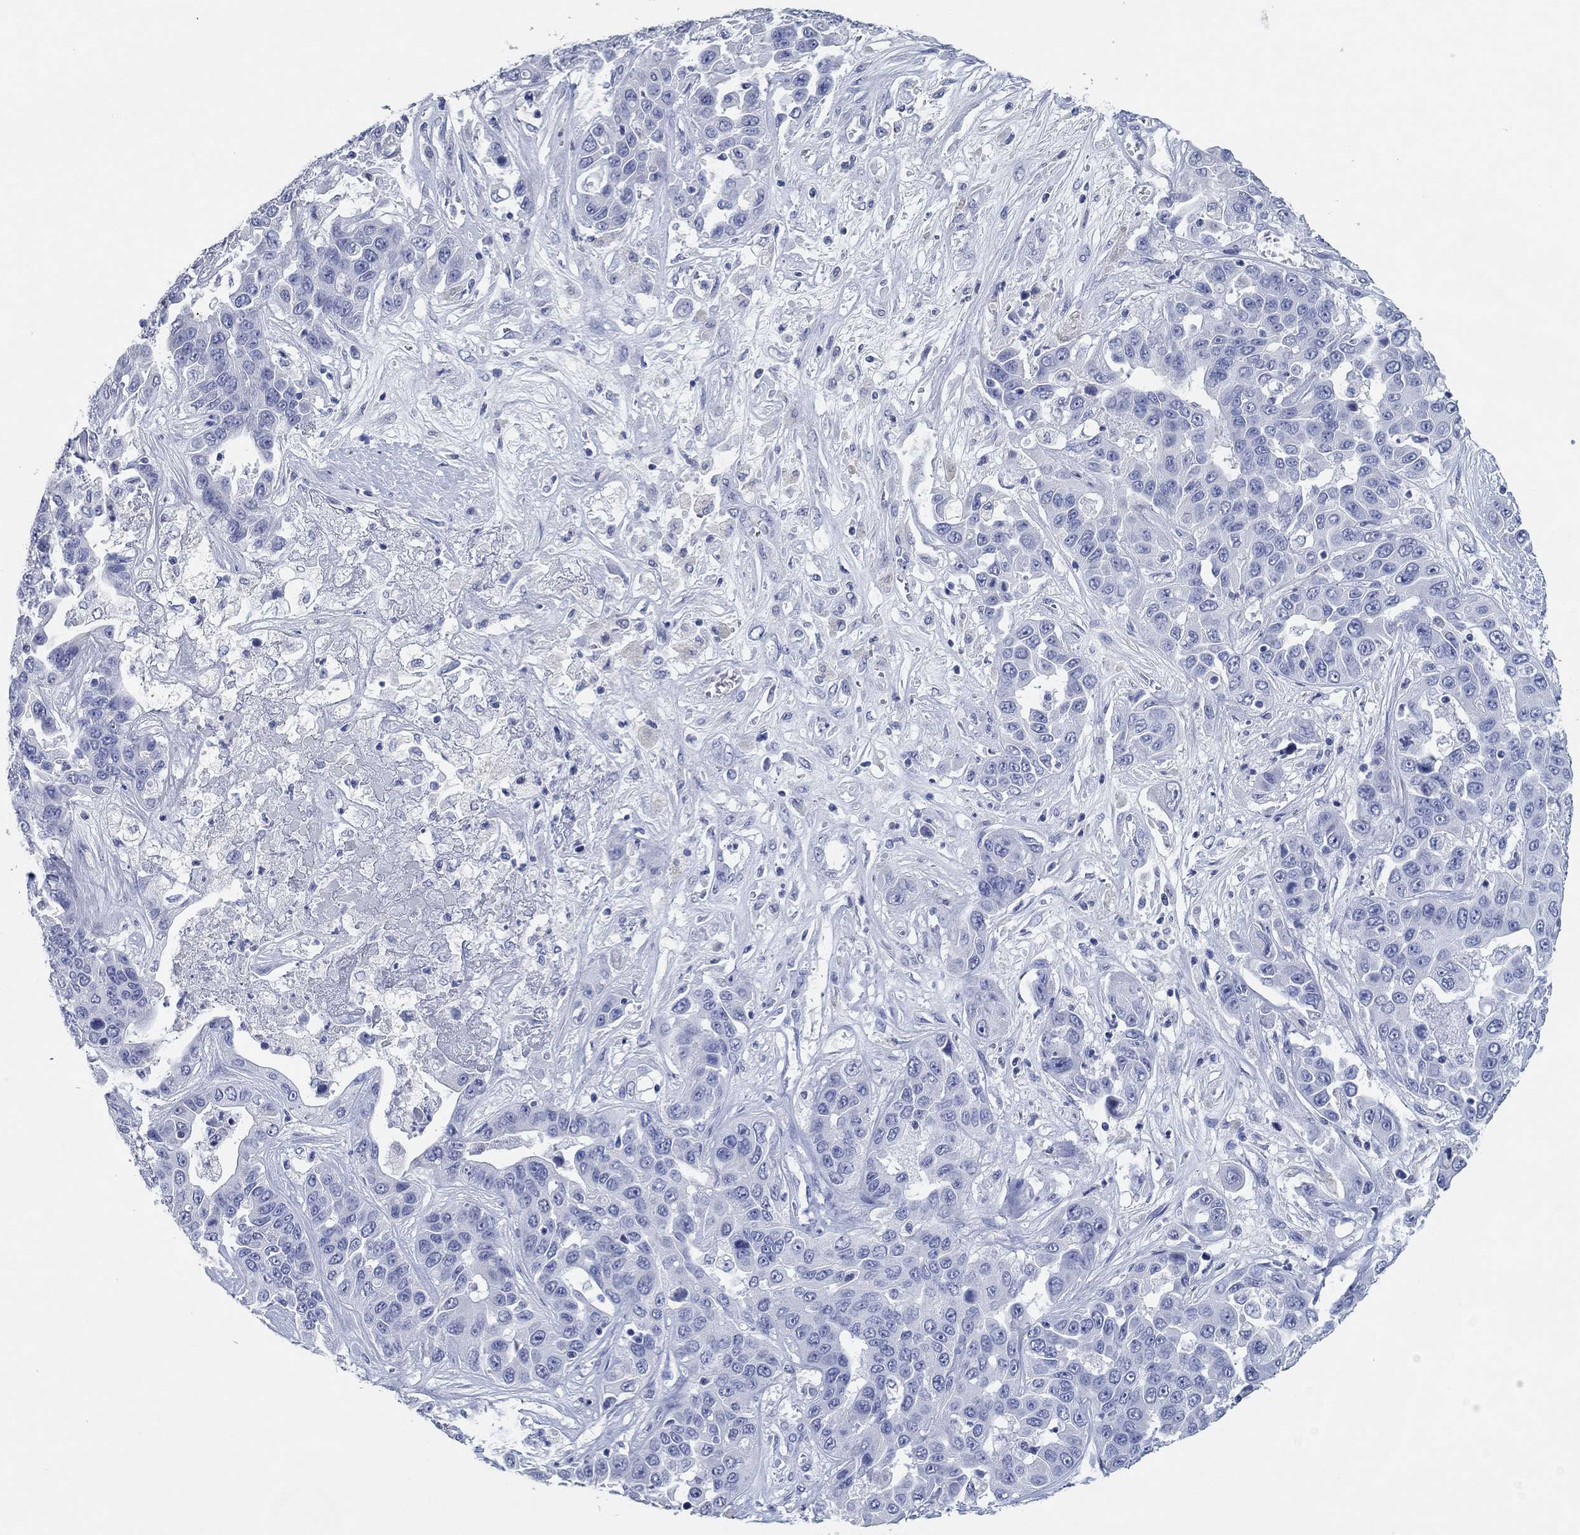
{"staining": {"intensity": "negative", "quantity": "none", "location": "none"}, "tissue": "liver cancer", "cell_type": "Tumor cells", "image_type": "cancer", "snomed": [{"axis": "morphology", "description": "Cholangiocarcinoma"}, {"axis": "topography", "description": "Liver"}], "caption": "High power microscopy photomicrograph of an IHC histopathology image of liver cancer (cholangiocarcinoma), revealing no significant expression in tumor cells. (Immunohistochemistry, brightfield microscopy, high magnification).", "gene": "POU5F1", "patient": {"sex": "female", "age": 52}}